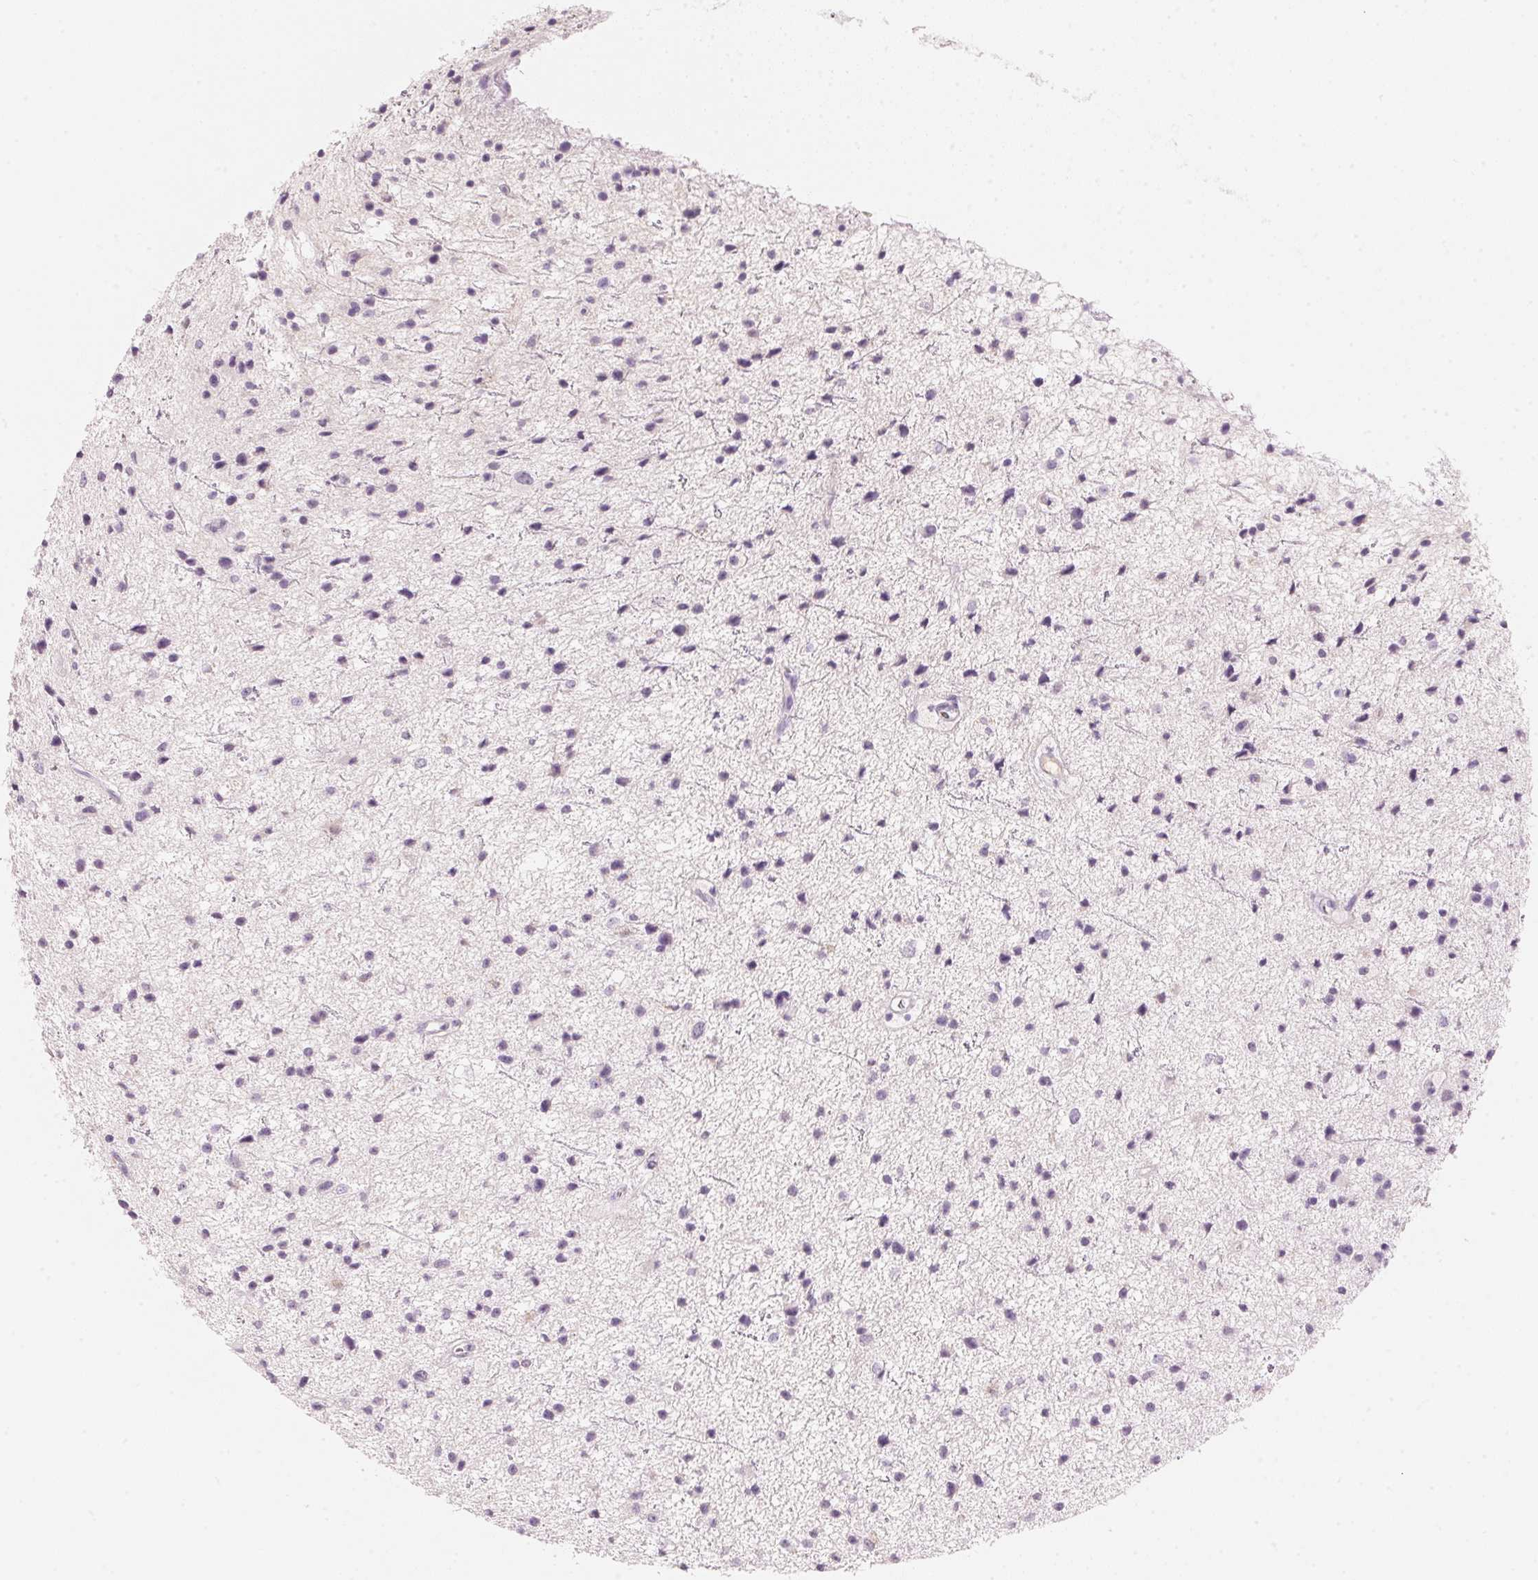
{"staining": {"intensity": "negative", "quantity": "none", "location": "none"}, "tissue": "glioma", "cell_type": "Tumor cells", "image_type": "cancer", "snomed": [{"axis": "morphology", "description": "Glioma, malignant, Low grade"}, {"axis": "topography", "description": "Brain"}], "caption": "A photomicrograph of glioma stained for a protein displays no brown staining in tumor cells.", "gene": "HOXB13", "patient": {"sex": "male", "age": 43}}